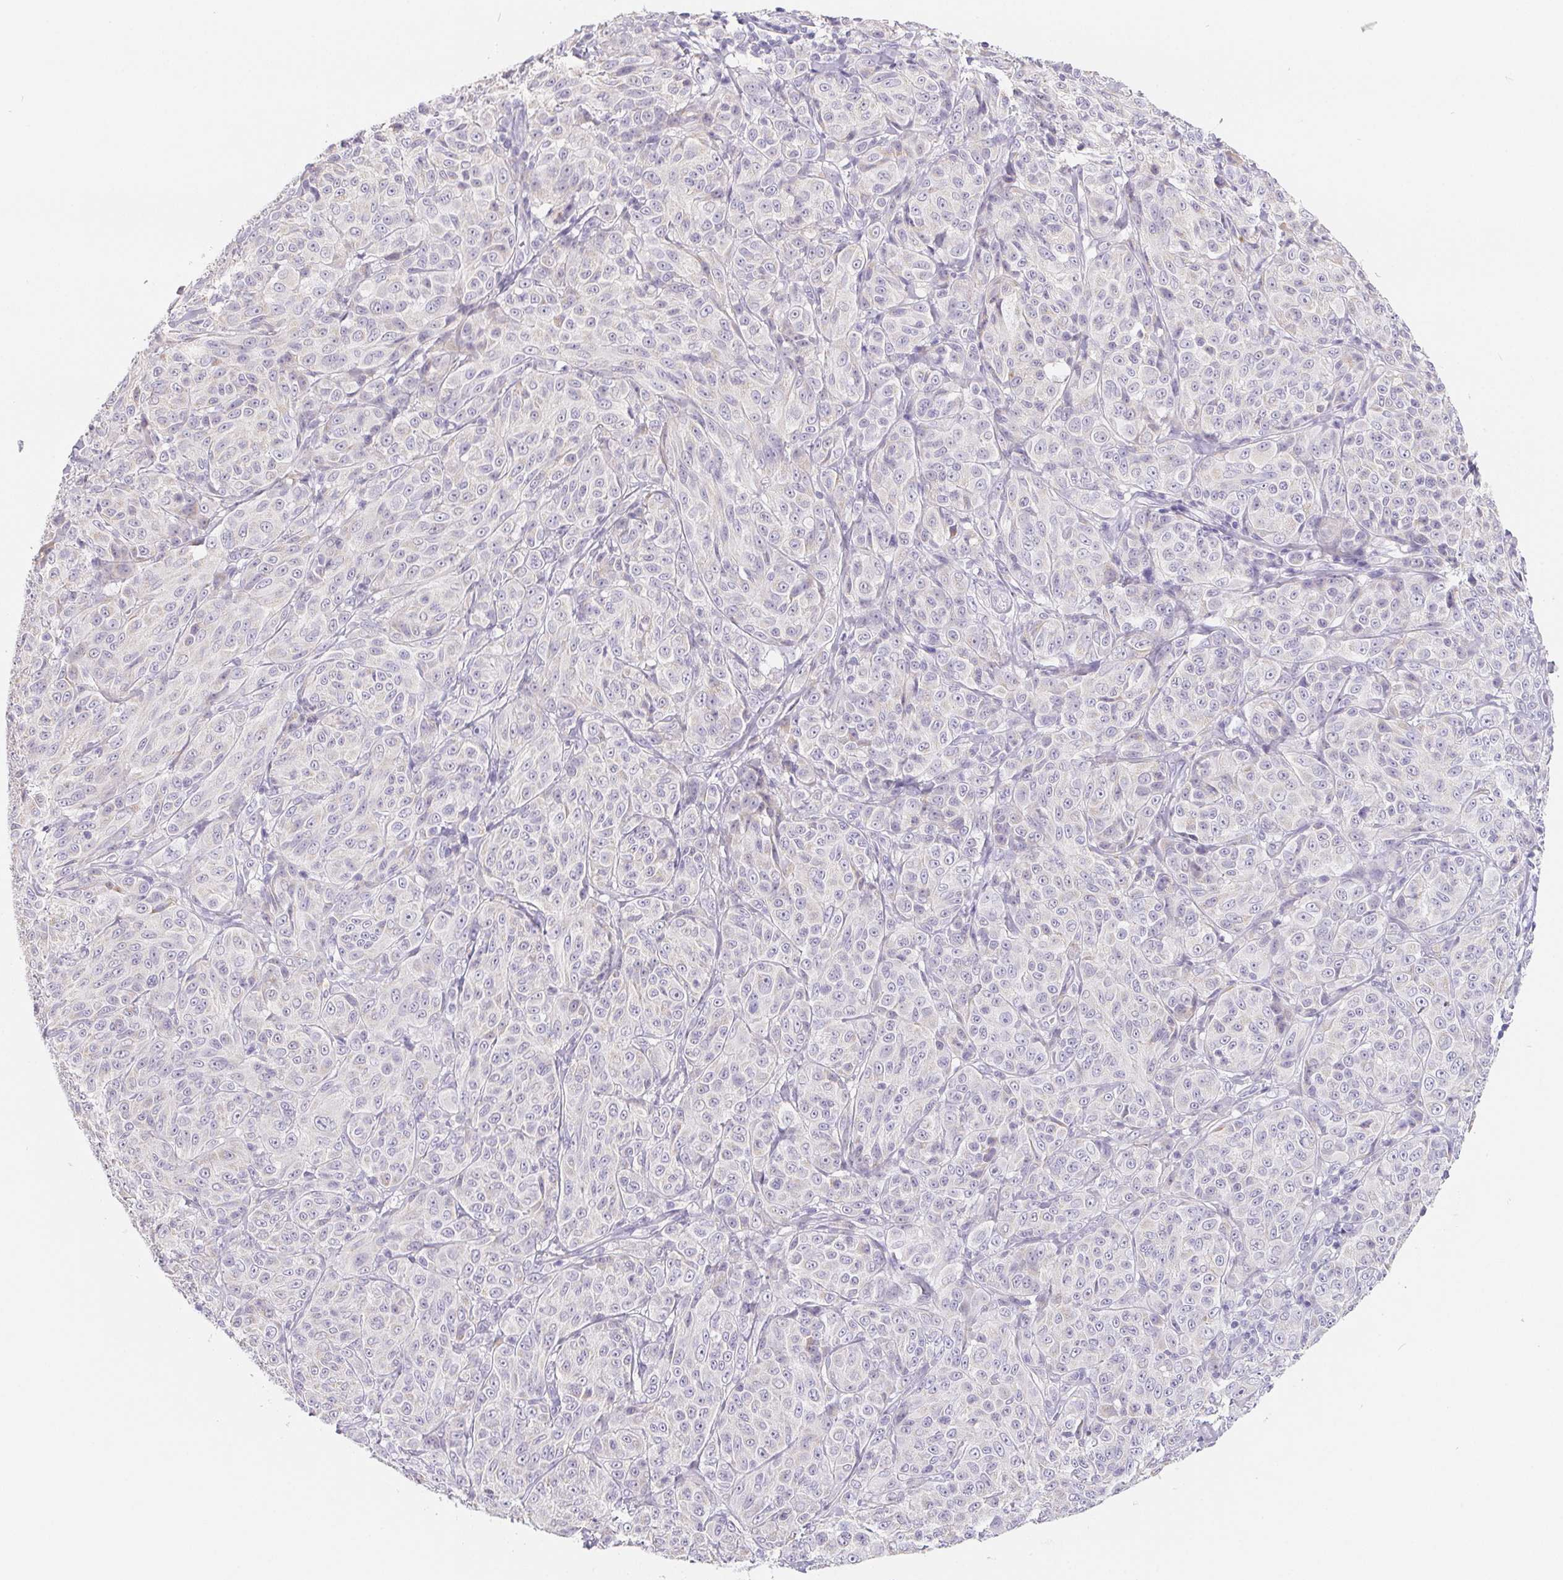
{"staining": {"intensity": "negative", "quantity": "none", "location": "none"}, "tissue": "melanoma", "cell_type": "Tumor cells", "image_type": "cancer", "snomed": [{"axis": "morphology", "description": "Malignant melanoma, NOS"}, {"axis": "topography", "description": "Skin"}], "caption": "Tumor cells show no significant expression in melanoma.", "gene": "FDX1", "patient": {"sex": "male", "age": 89}}